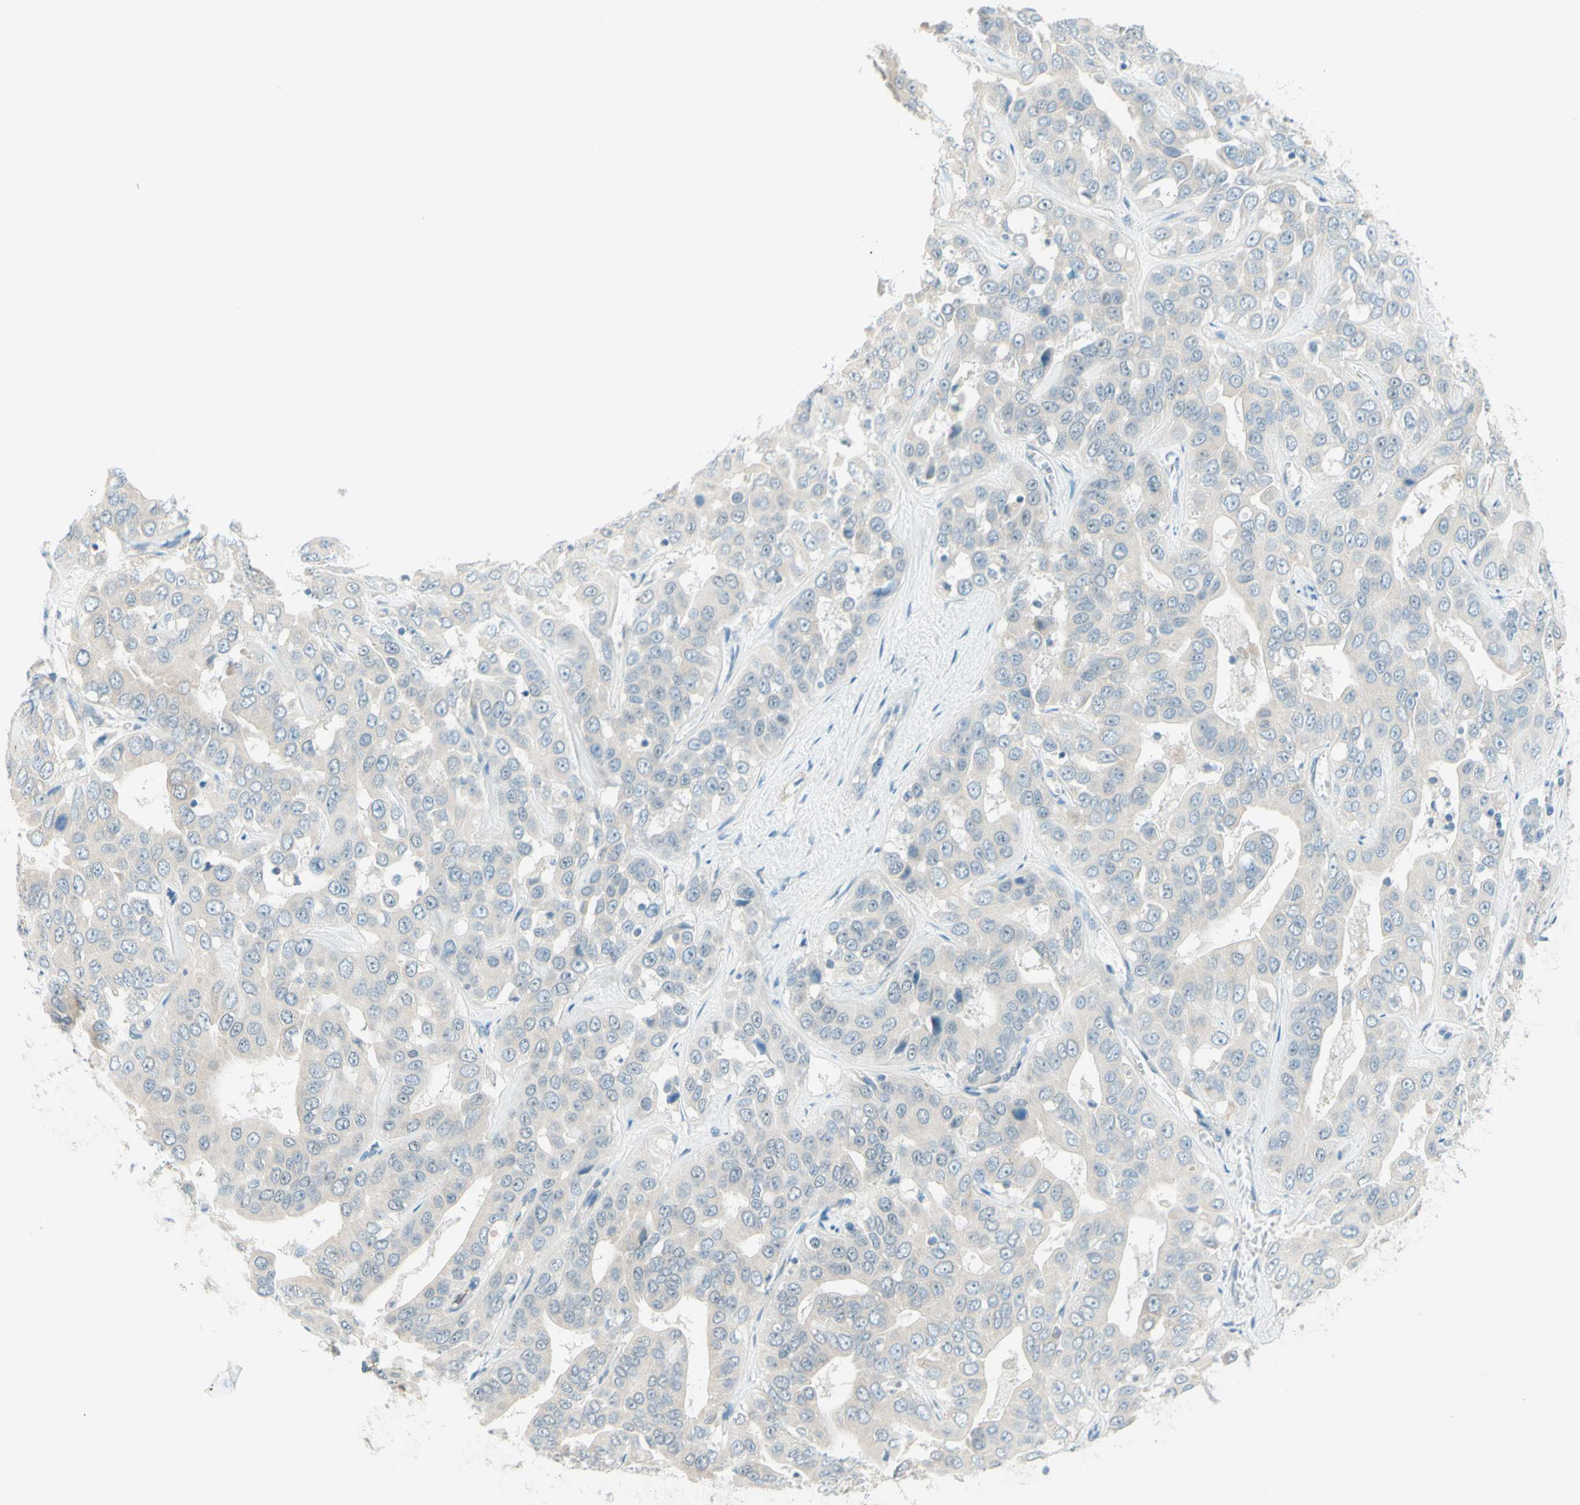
{"staining": {"intensity": "negative", "quantity": "none", "location": "none"}, "tissue": "liver cancer", "cell_type": "Tumor cells", "image_type": "cancer", "snomed": [{"axis": "morphology", "description": "Cholangiocarcinoma"}, {"axis": "topography", "description": "Liver"}], "caption": "IHC of liver cholangiocarcinoma reveals no expression in tumor cells.", "gene": "JPH1", "patient": {"sex": "female", "age": 52}}